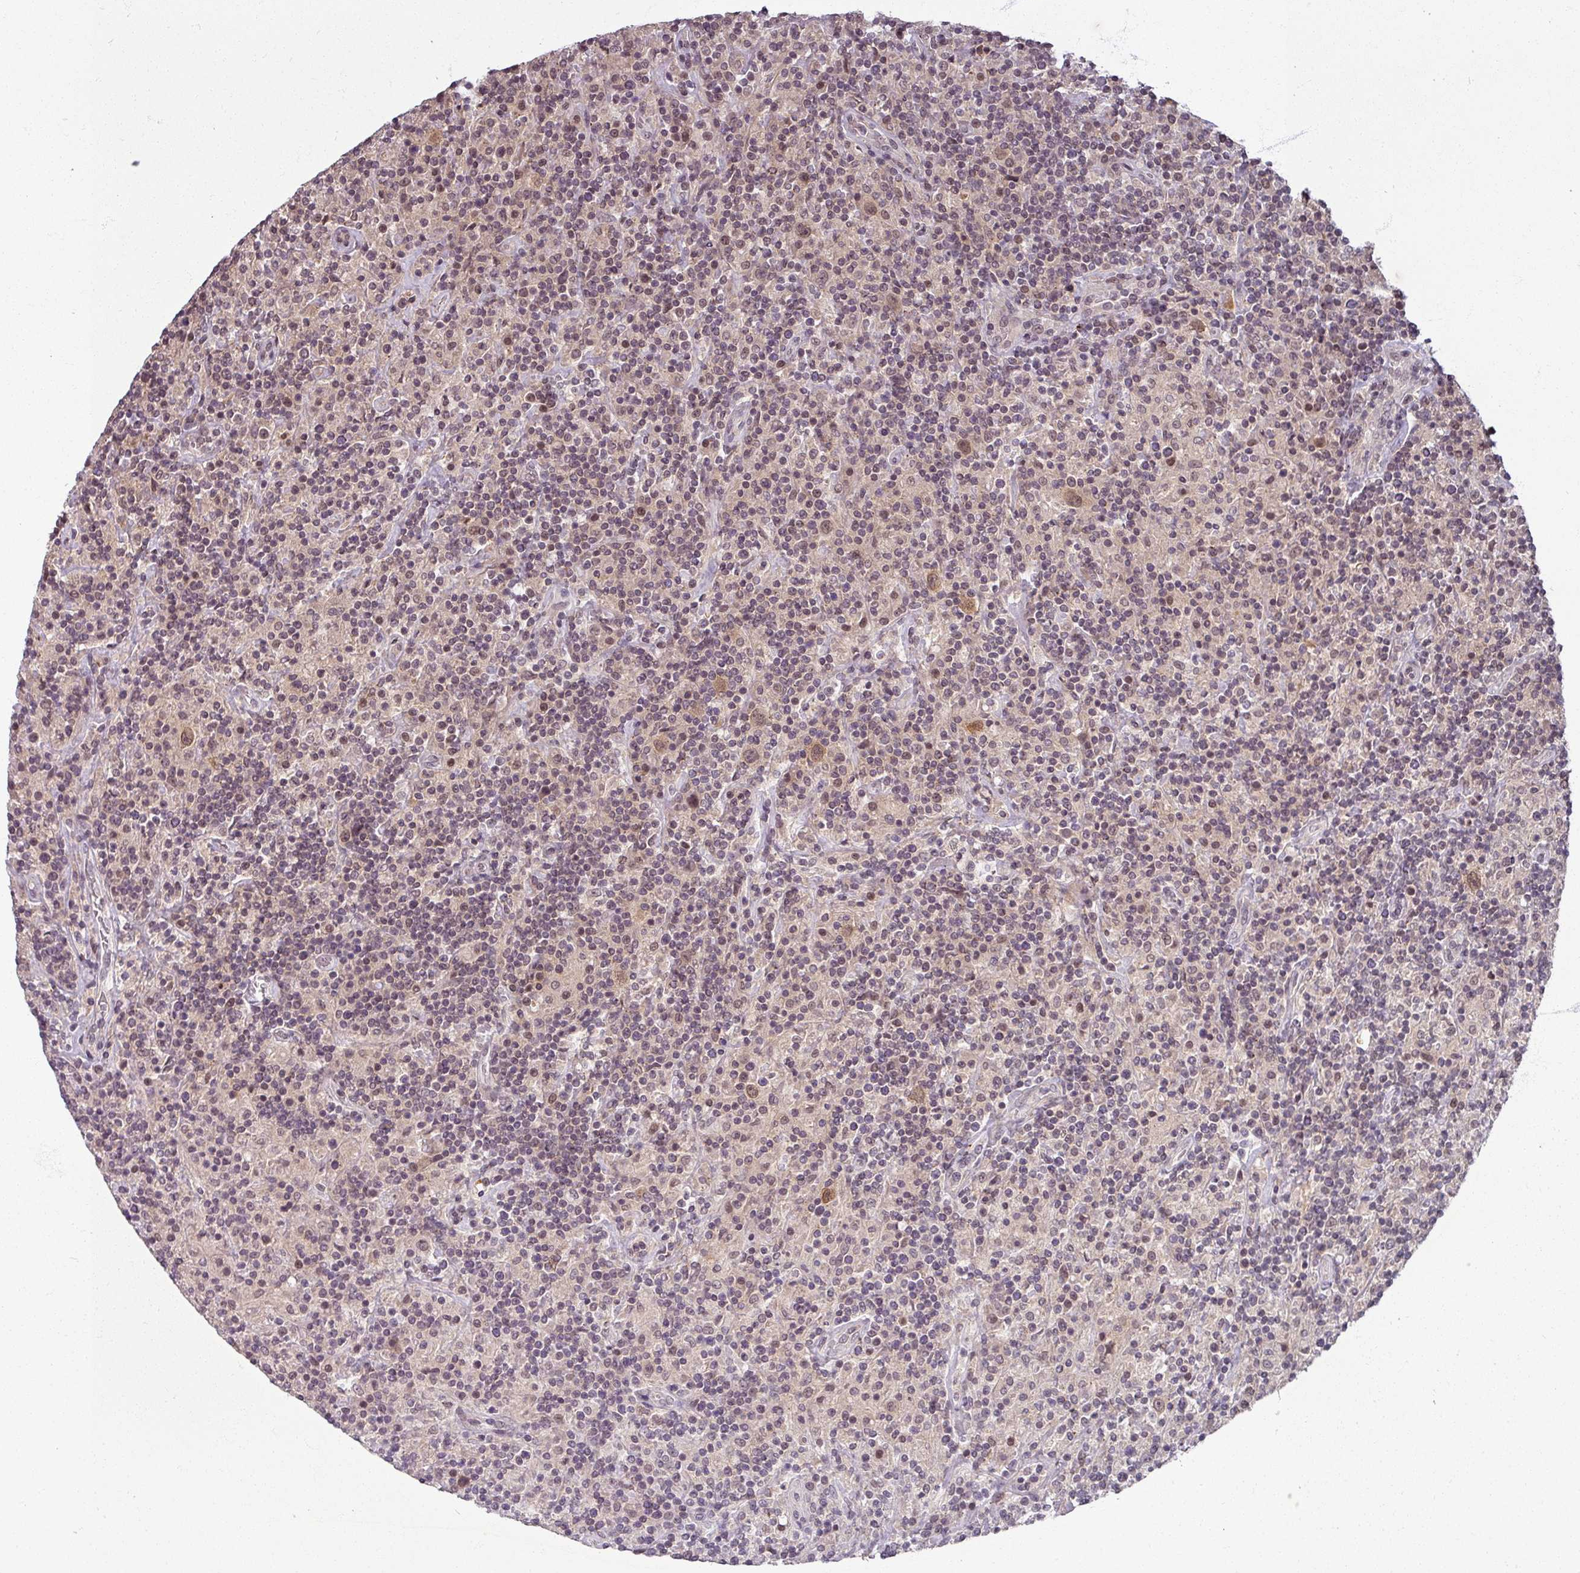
{"staining": {"intensity": "moderate", "quantity": ">75%", "location": "nuclear"}, "tissue": "lymphoma", "cell_type": "Tumor cells", "image_type": "cancer", "snomed": [{"axis": "morphology", "description": "Hodgkin's disease, NOS"}, {"axis": "topography", "description": "Lymph node"}], "caption": "Hodgkin's disease stained for a protein (brown) reveals moderate nuclear positive positivity in approximately >75% of tumor cells.", "gene": "POLR2G", "patient": {"sex": "male", "age": 70}}